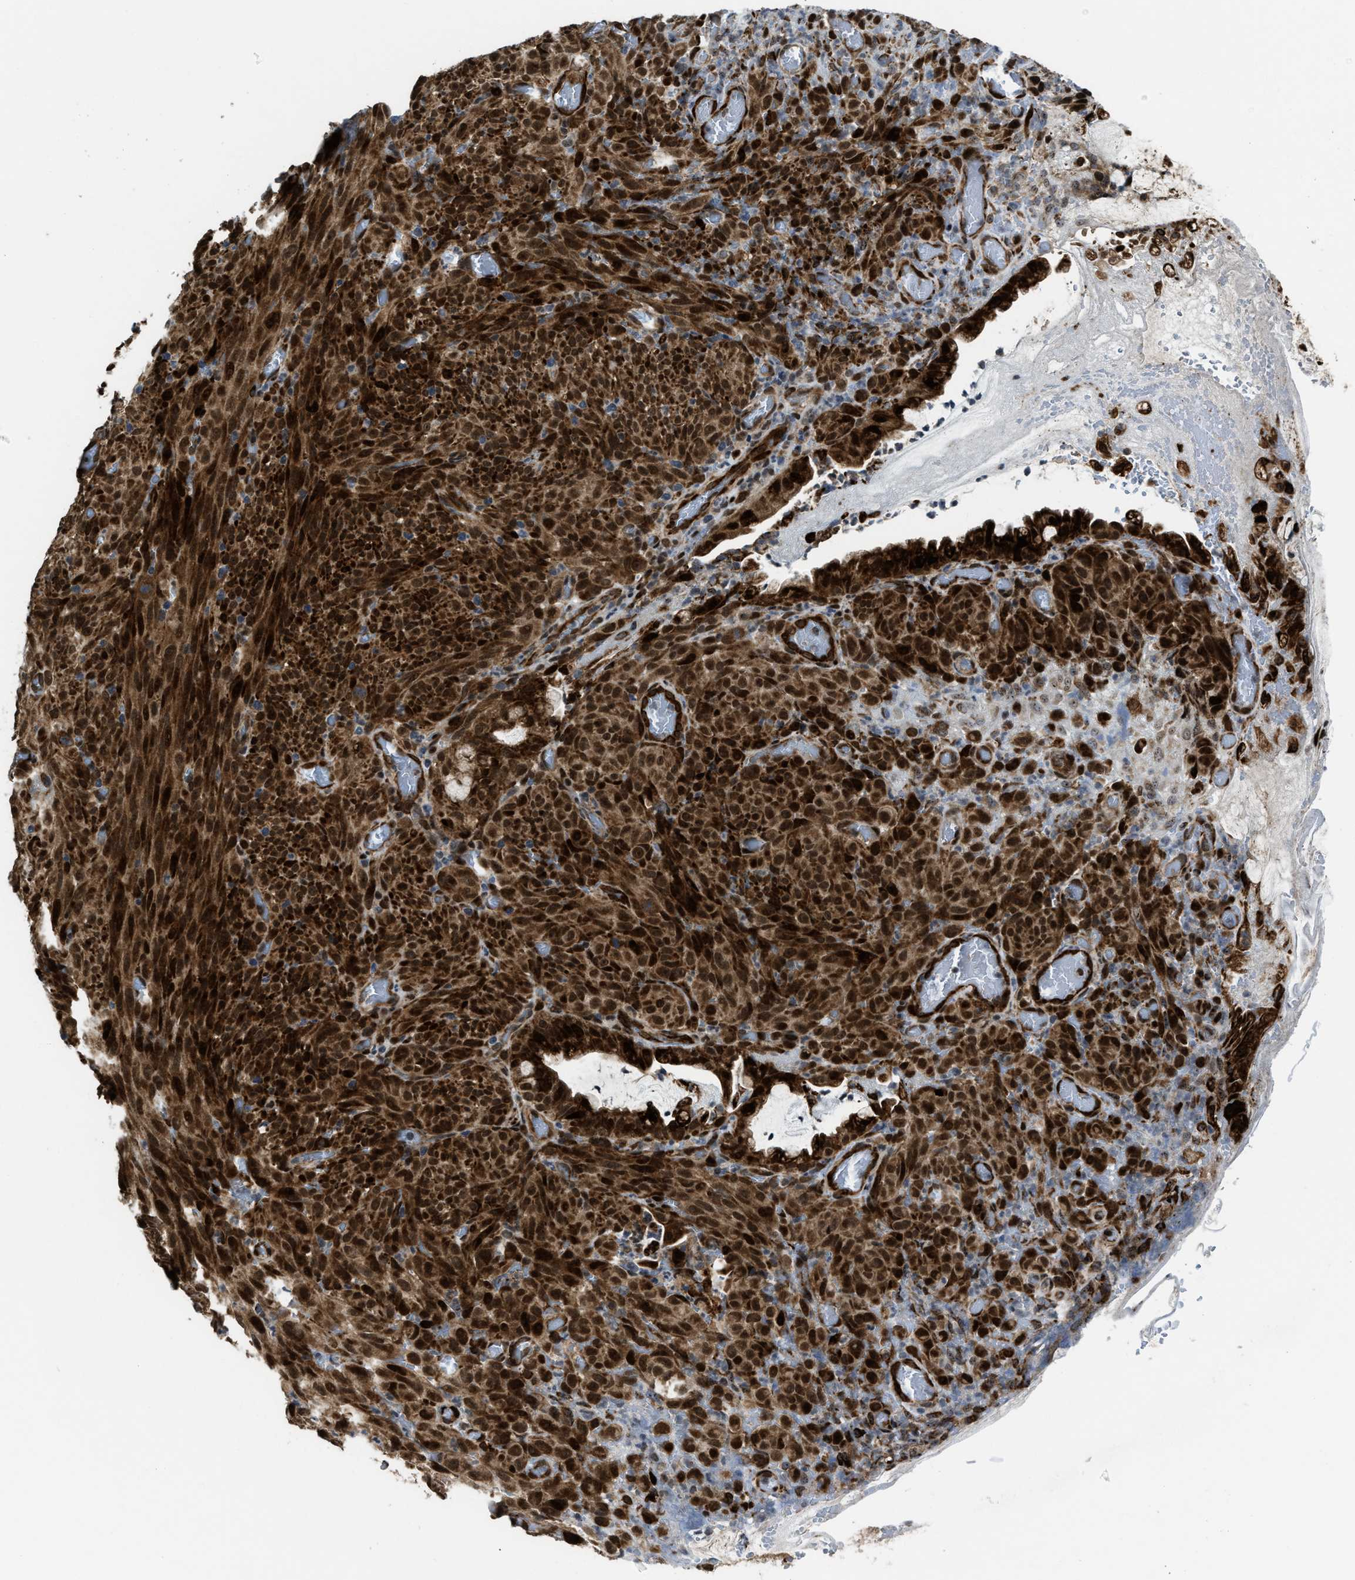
{"staining": {"intensity": "strong", "quantity": ">75%", "location": "cytoplasmic/membranous,nuclear"}, "tissue": "melanoma", "cell_type": "Tumor cells", "image_type": "cancer", "snomed": [{"axis": "morphology", "description": "Malignant melanoma, NOS"}, {"axis": "topography", "description": "Rectum"}], "caption": "IHC of melanoma exhibits high levels of strong cytoplasmic/membranous and nuclear staining in about >75% of tumor cells.", "gene": "ZNF250", "patient": {"sex": "female", "age": 81}}